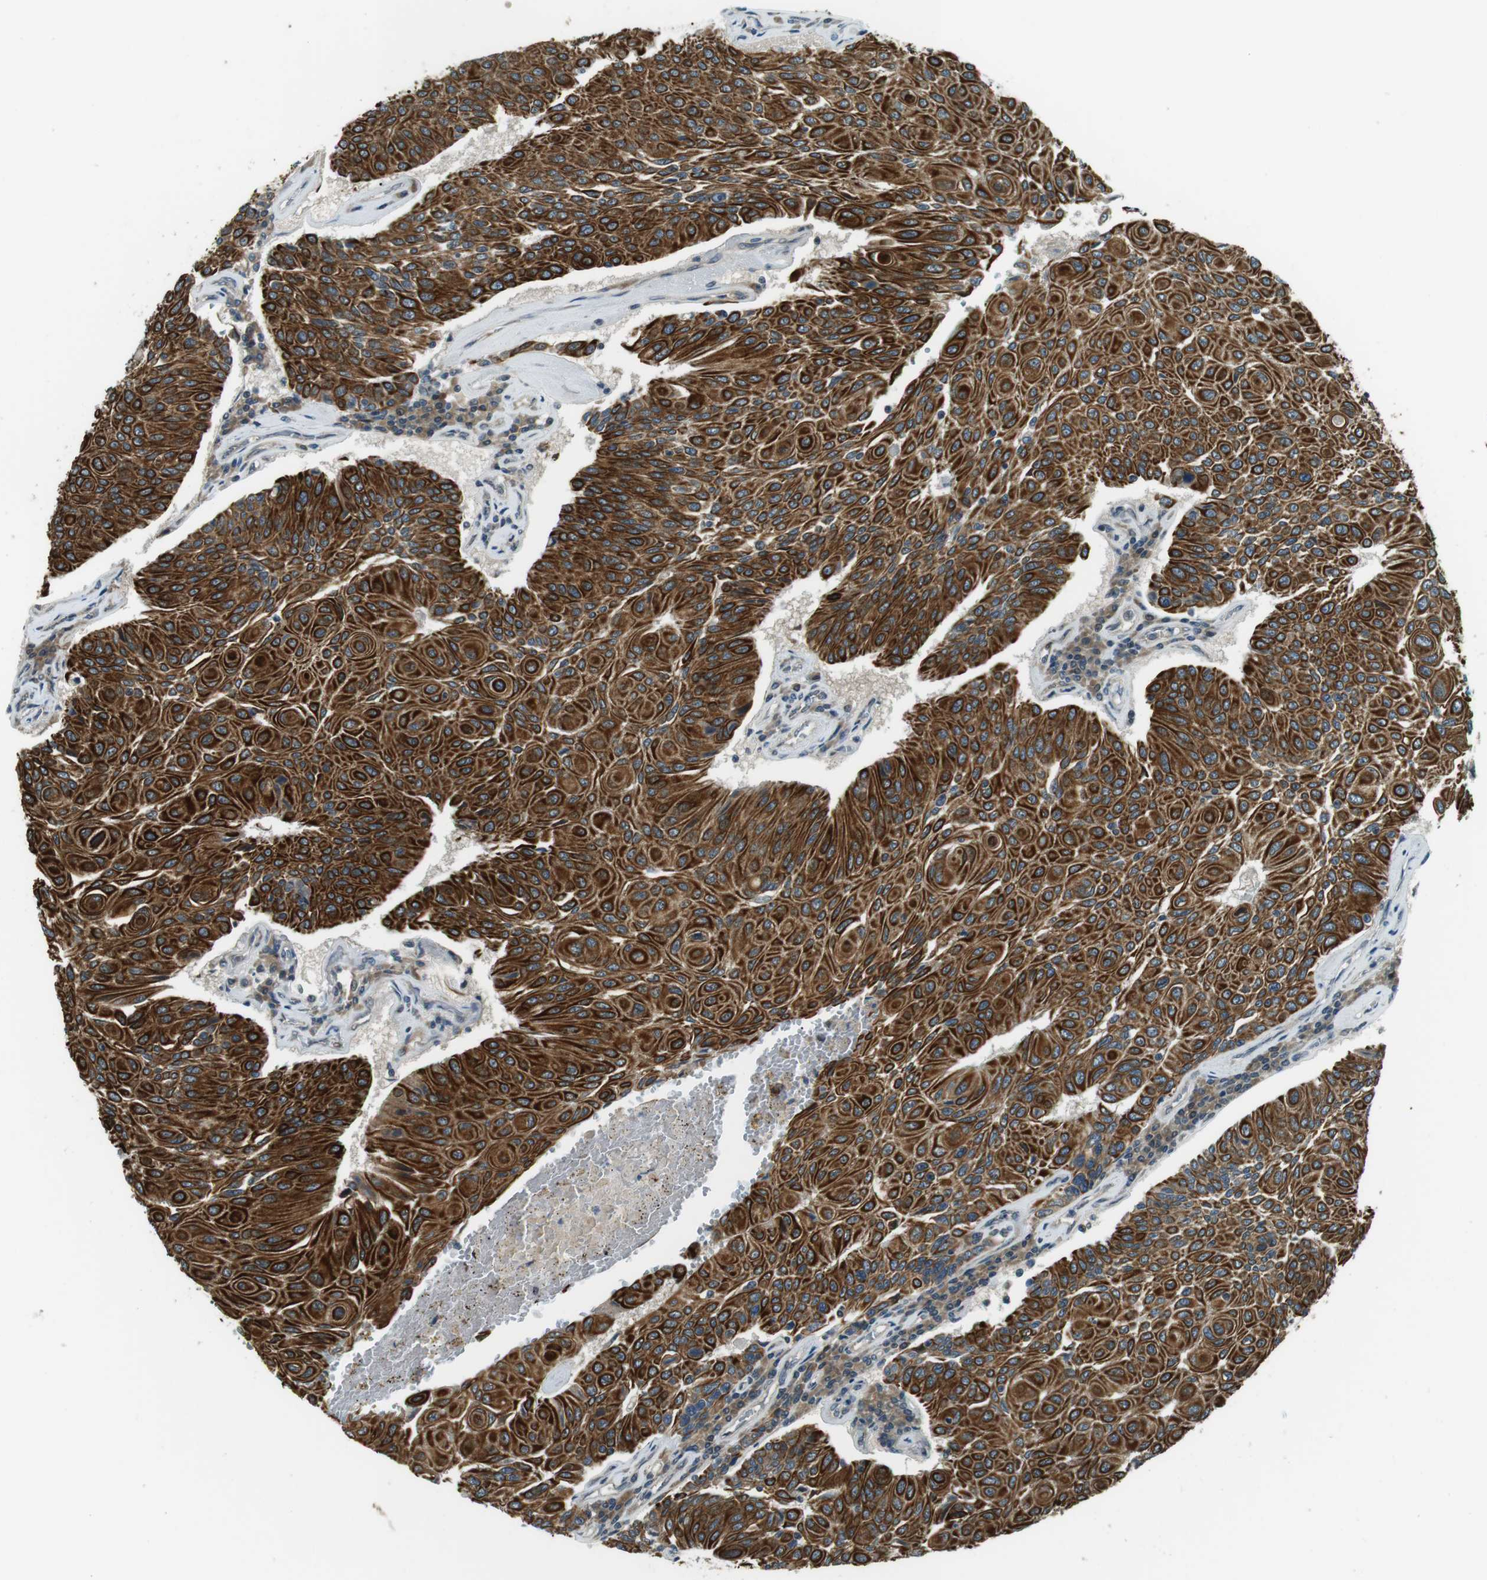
{"staining": {"intensity": "strong", "quantity": ">75%", "location": "cytoplasmic/membranous"}, "tissue": "urothelial cancer", "cell_type": "Tumor cells", "image_type": "cancer", "snomed": [{"axis": "morphology", "description": "Urothelial carcinoma, High grade"}, {"axis": "topography", "description": "Urinary bladder"}], "caption": "Immunohistochemical staining of human urothelial cancer reveals strong cytoplasmic/membranous protein staining in about >75% of tumor cells. The protein of interest is shown in brown color, while the nuclei are stained blue.", "gene": "TMEM74", "patient": {"sex": "male", "age": 66}}